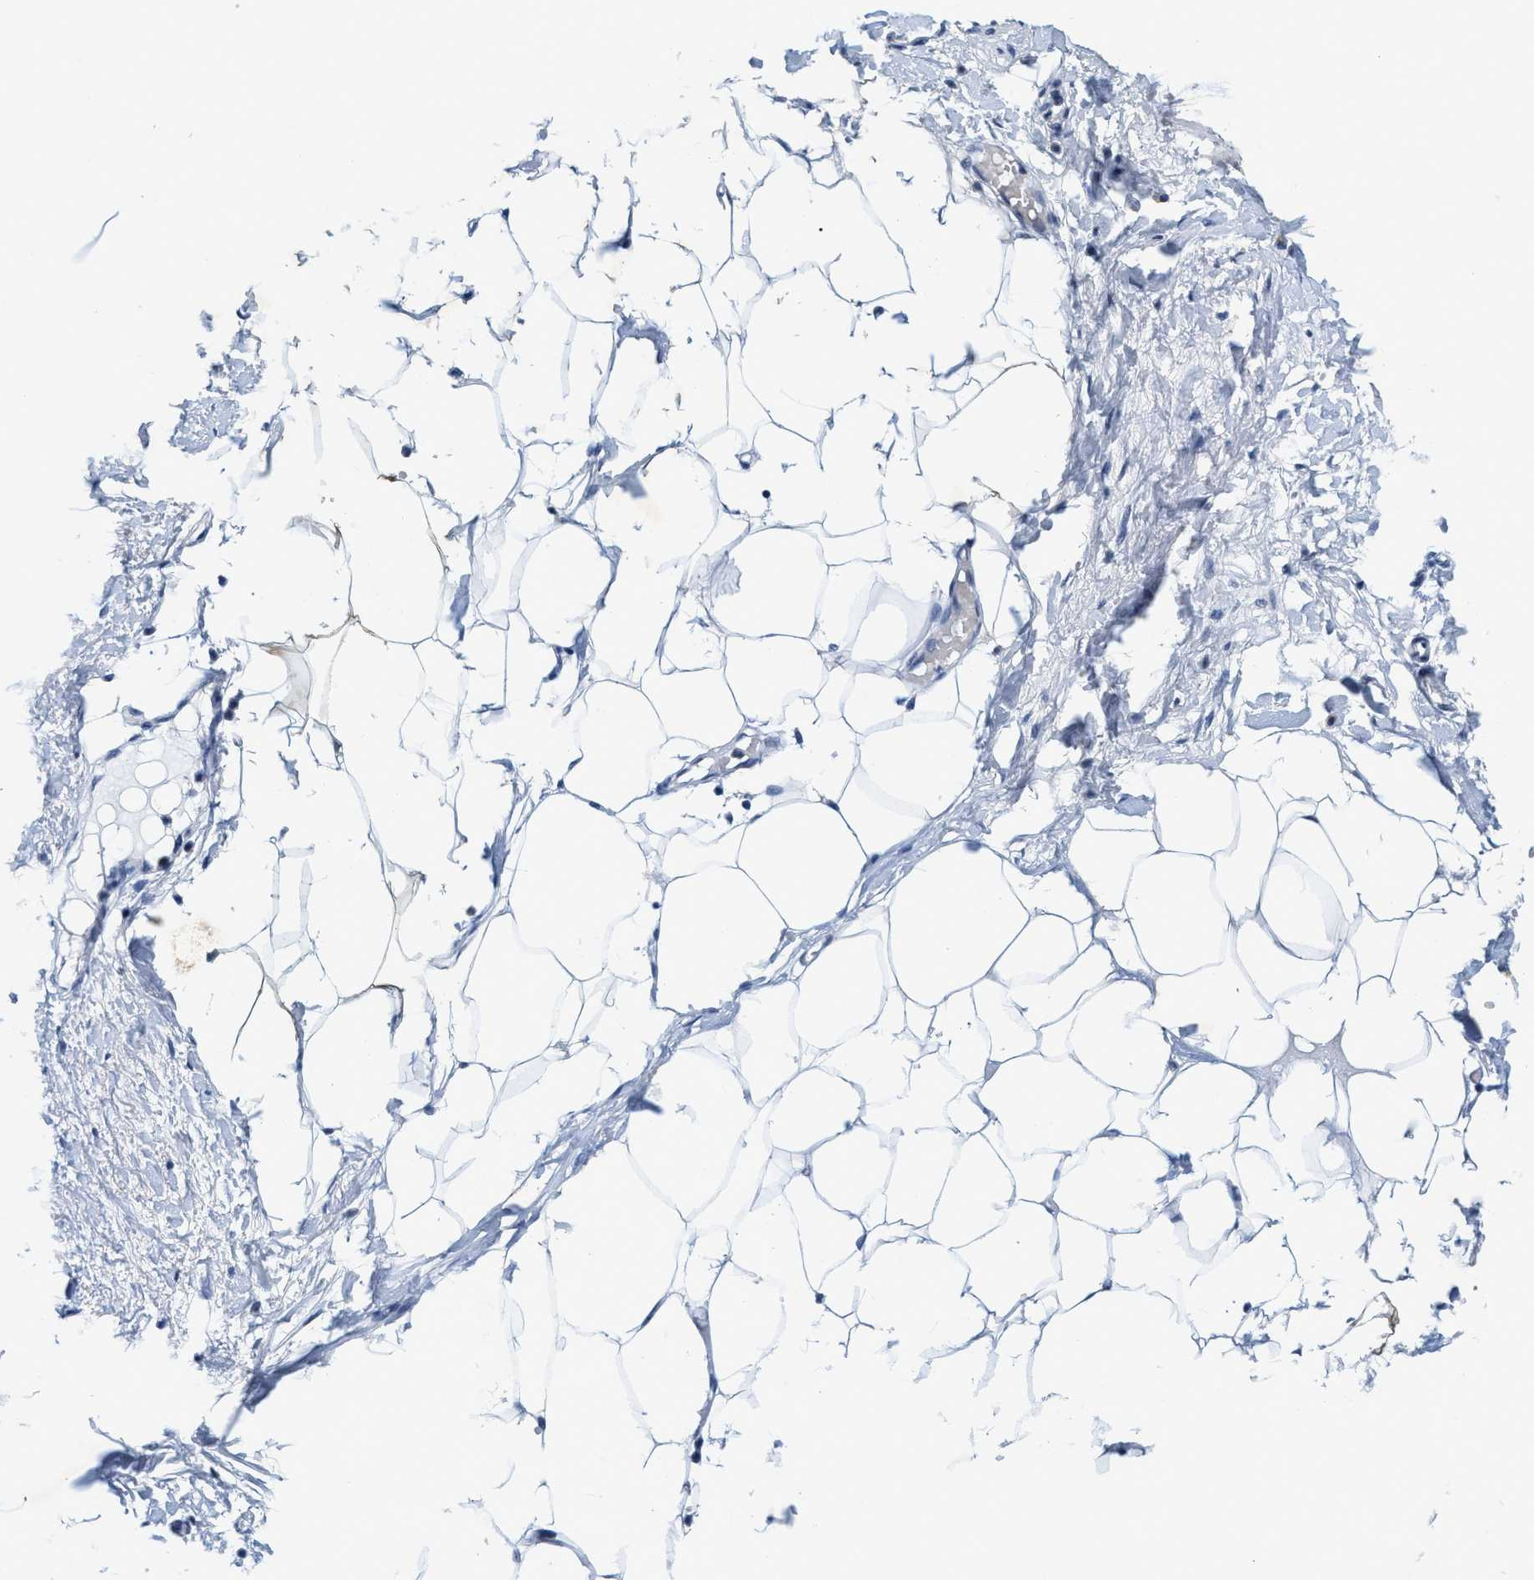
{"staining": {"intensity": "negative", "quantity": "none", "location": "none"}, "tissue": "adipose tissue", "cell_type": "Adipocytes", "image_type": "normal", "snomed": [{"axis": "morphology", "description": "Normal tissue, NOS"}, {"axis": "topography", "description": "Soft tissue"}], "caption": "Adipocytes are negative for protein expression in unremarkable human adipose tissue. (DAB immunohistochemistry (IHC), high magnification).", "gene": "SETD1B", "patient": {"sex": "male", "age": 72}}